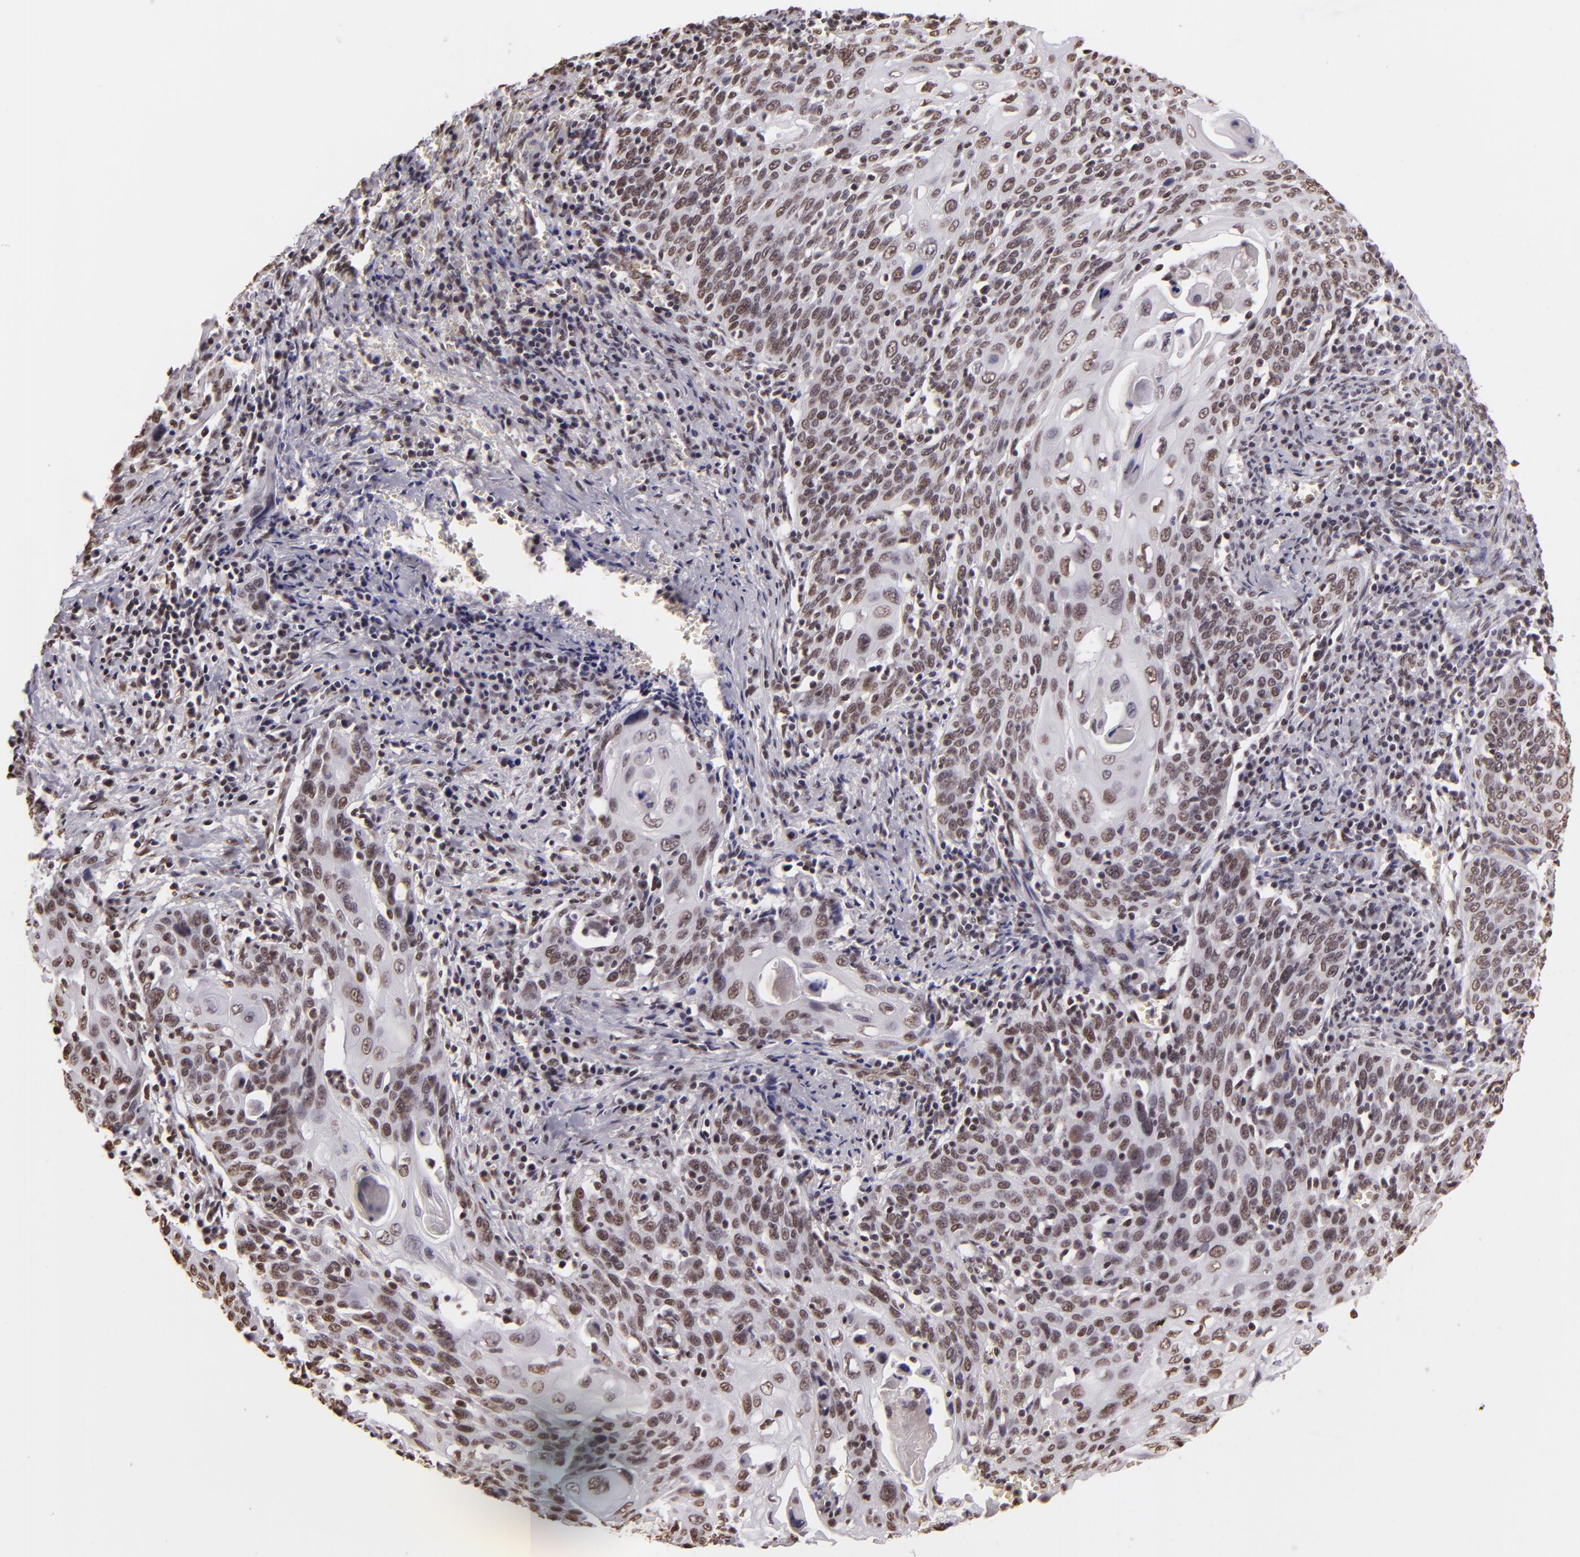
{"staining": {"intensity": "weak", "quantity": "25%-75%", "location": "nuclear"}, "tissue": "cervical cancer", "cell_type": "Tumor cells", "image_type": "cancer", "snomed": [{"axis": "morphology", "description": "Squamous cell carcinoma, NOS"}, {"axis": "topography", "description": "Cervix"}], "caption": "Immunohistochemistry (IHC) (DAB) staining of human cervical cancer (squamous cell carcinoma) exhibits weak nuclear protein positivity in about 25%-75% of tumor cells.", "gene": "PAPOLA", "patient": {"sex": "female", "age": 54}}